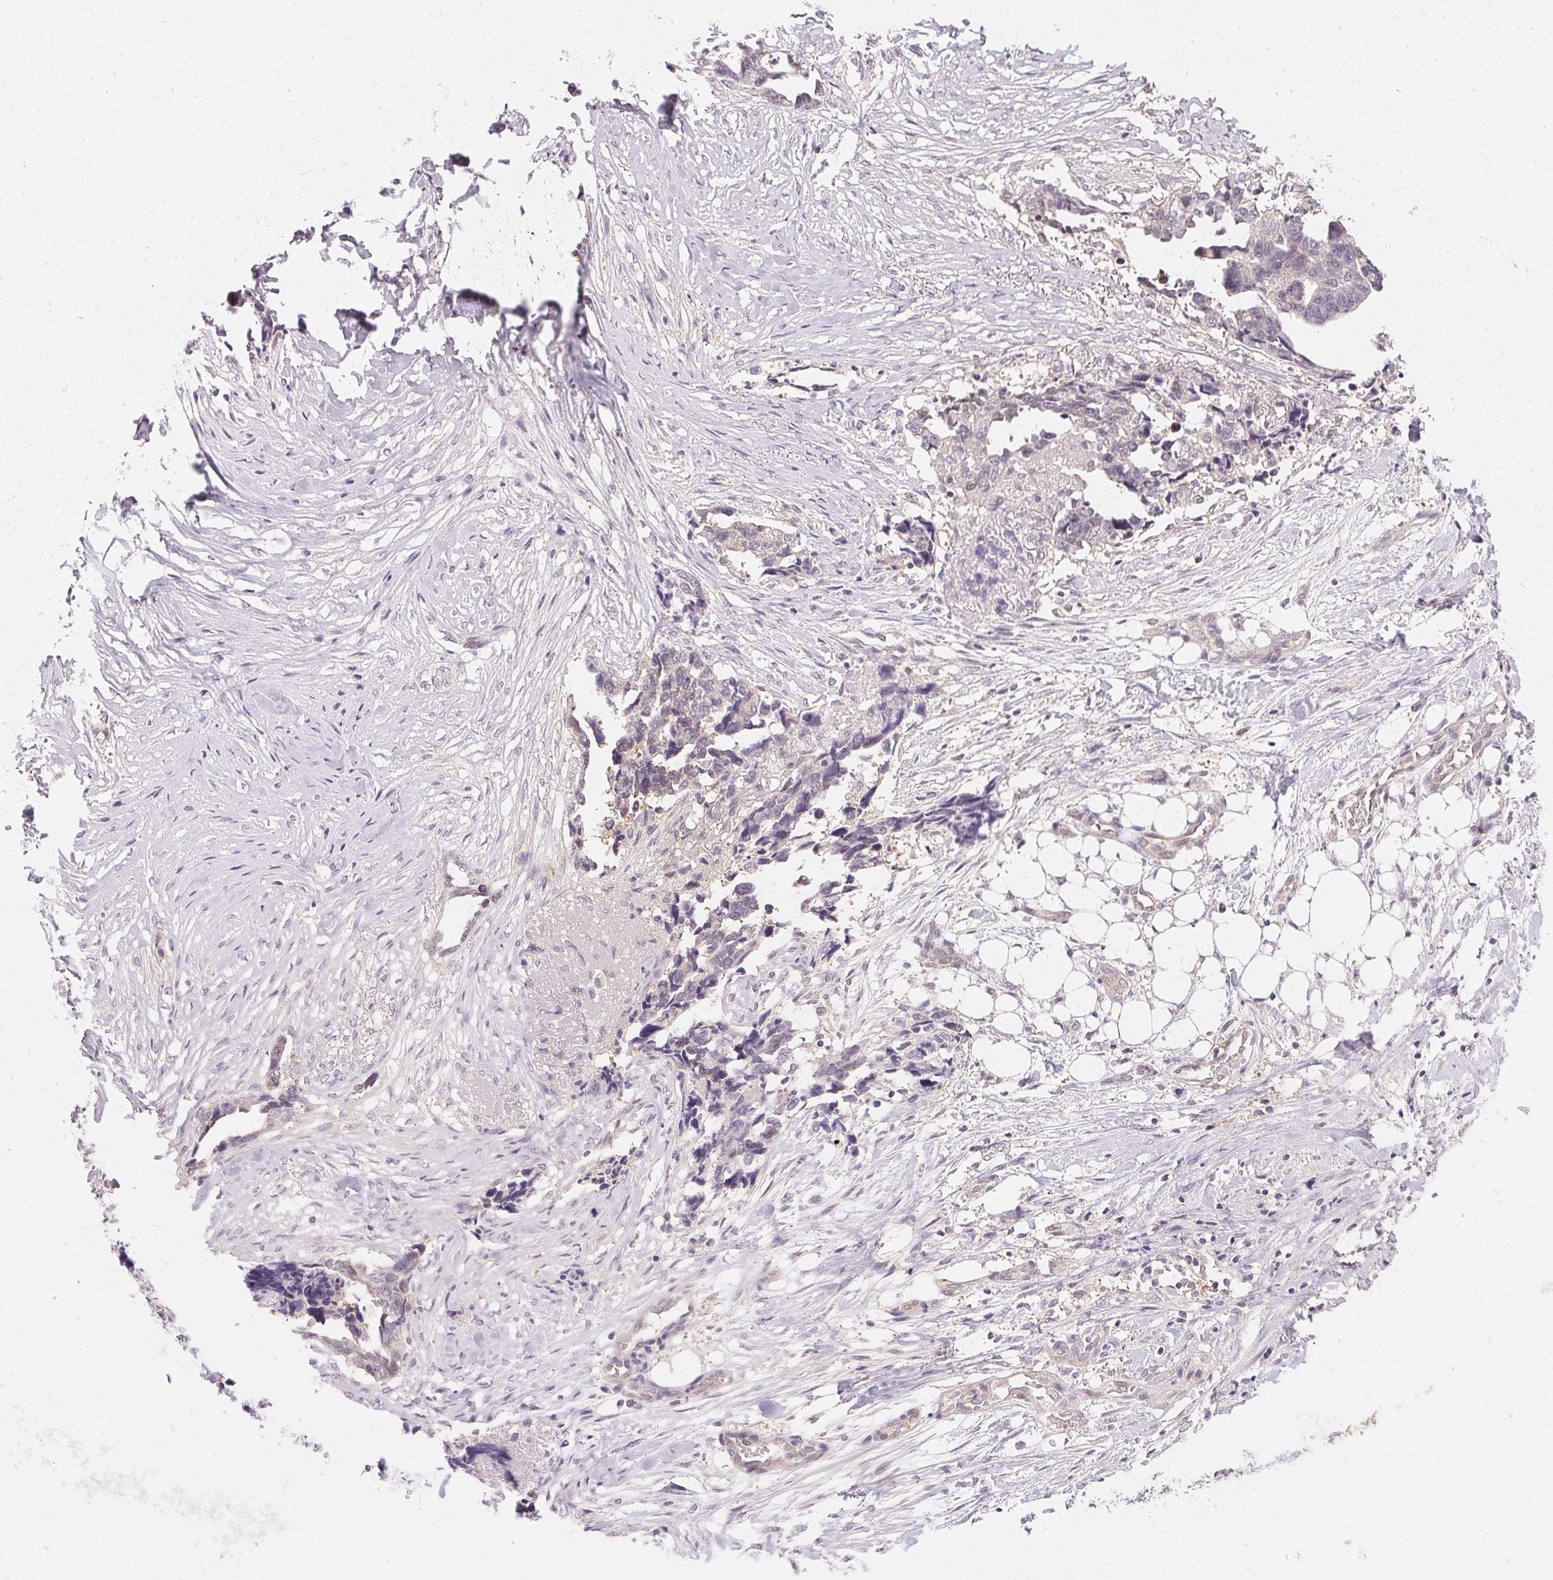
{"staining": {"intensity": "negative", "quantity": "none", "location": "none"}, "tissue": "ovarian cancer", "cell_type": "Tumor cells", "image_type": "cancer", "snomed": [{"axis": "morphology", "description": "Cystadenocarcinoma, serous, NOS"}, {"axis": "topography", "description": "Ovary"}], "caption": "DAB (3,3'-diaminobenzidine) immunohistochemical staining of ovarian serous cystadenocarcinoma demonstrates no significant staining in tumor cells.", "gene": "BLMH", "patient": {"sex": "female", "age": 69}}